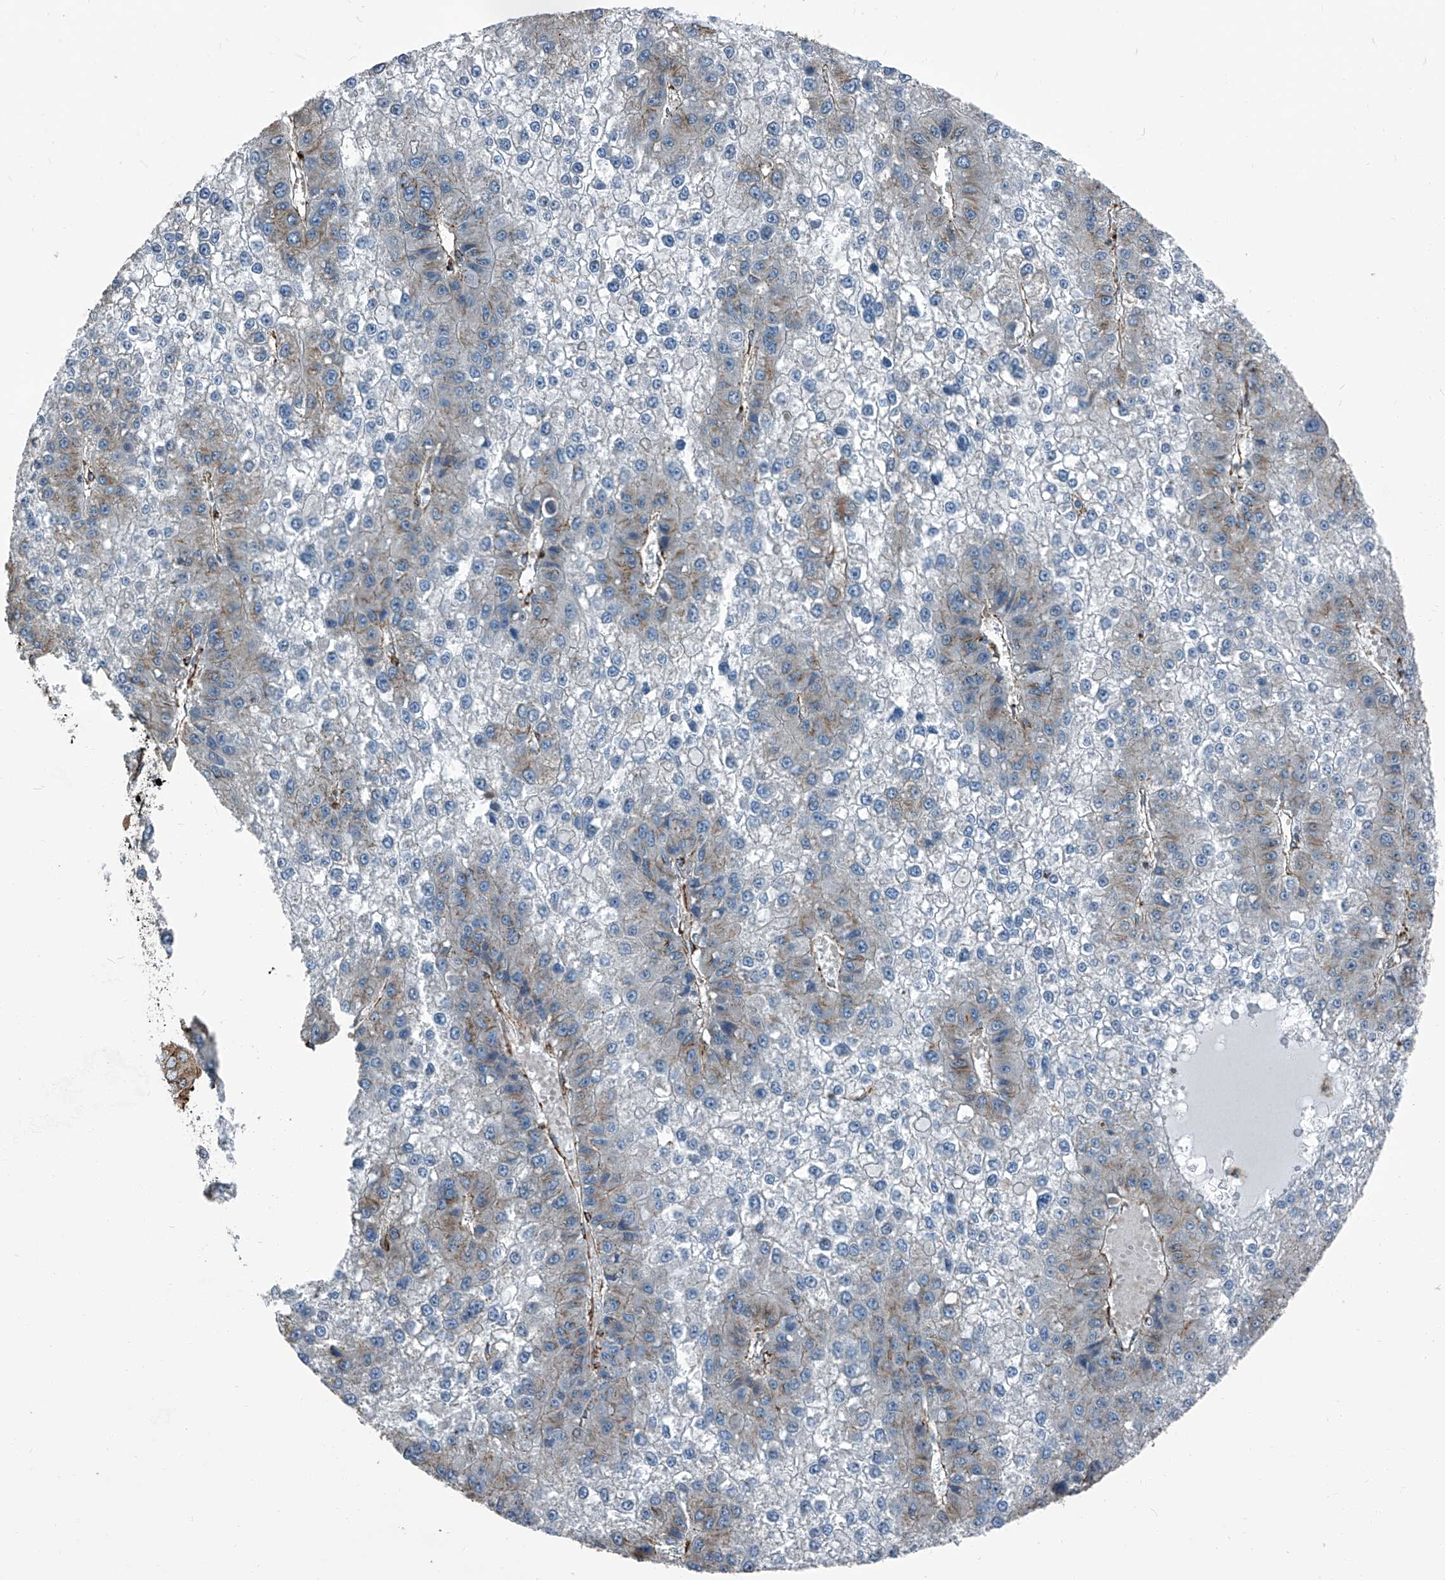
{"staining": {"intensity": "weak", "quantity": "<25%", "location": "cytoplasmic/membranous"}, "tissue": "liver cancer", "cell_type": "Tumor cells", "image_type": "cancer", "snomed": [{"axis": "morphology", "description": "Carcinoma, Hepatocellular, NOS"}, {"axis": "topography", "description": "Liver"}], "caption": "IHC histopathology image of neoplastic tissue: hepatocellular carcinoma (liver) stained with DAB shows no significant protein staining in tumor cells.", "gene": "SEPTIN7", "patient": {"sex": "female", "age": 73}}